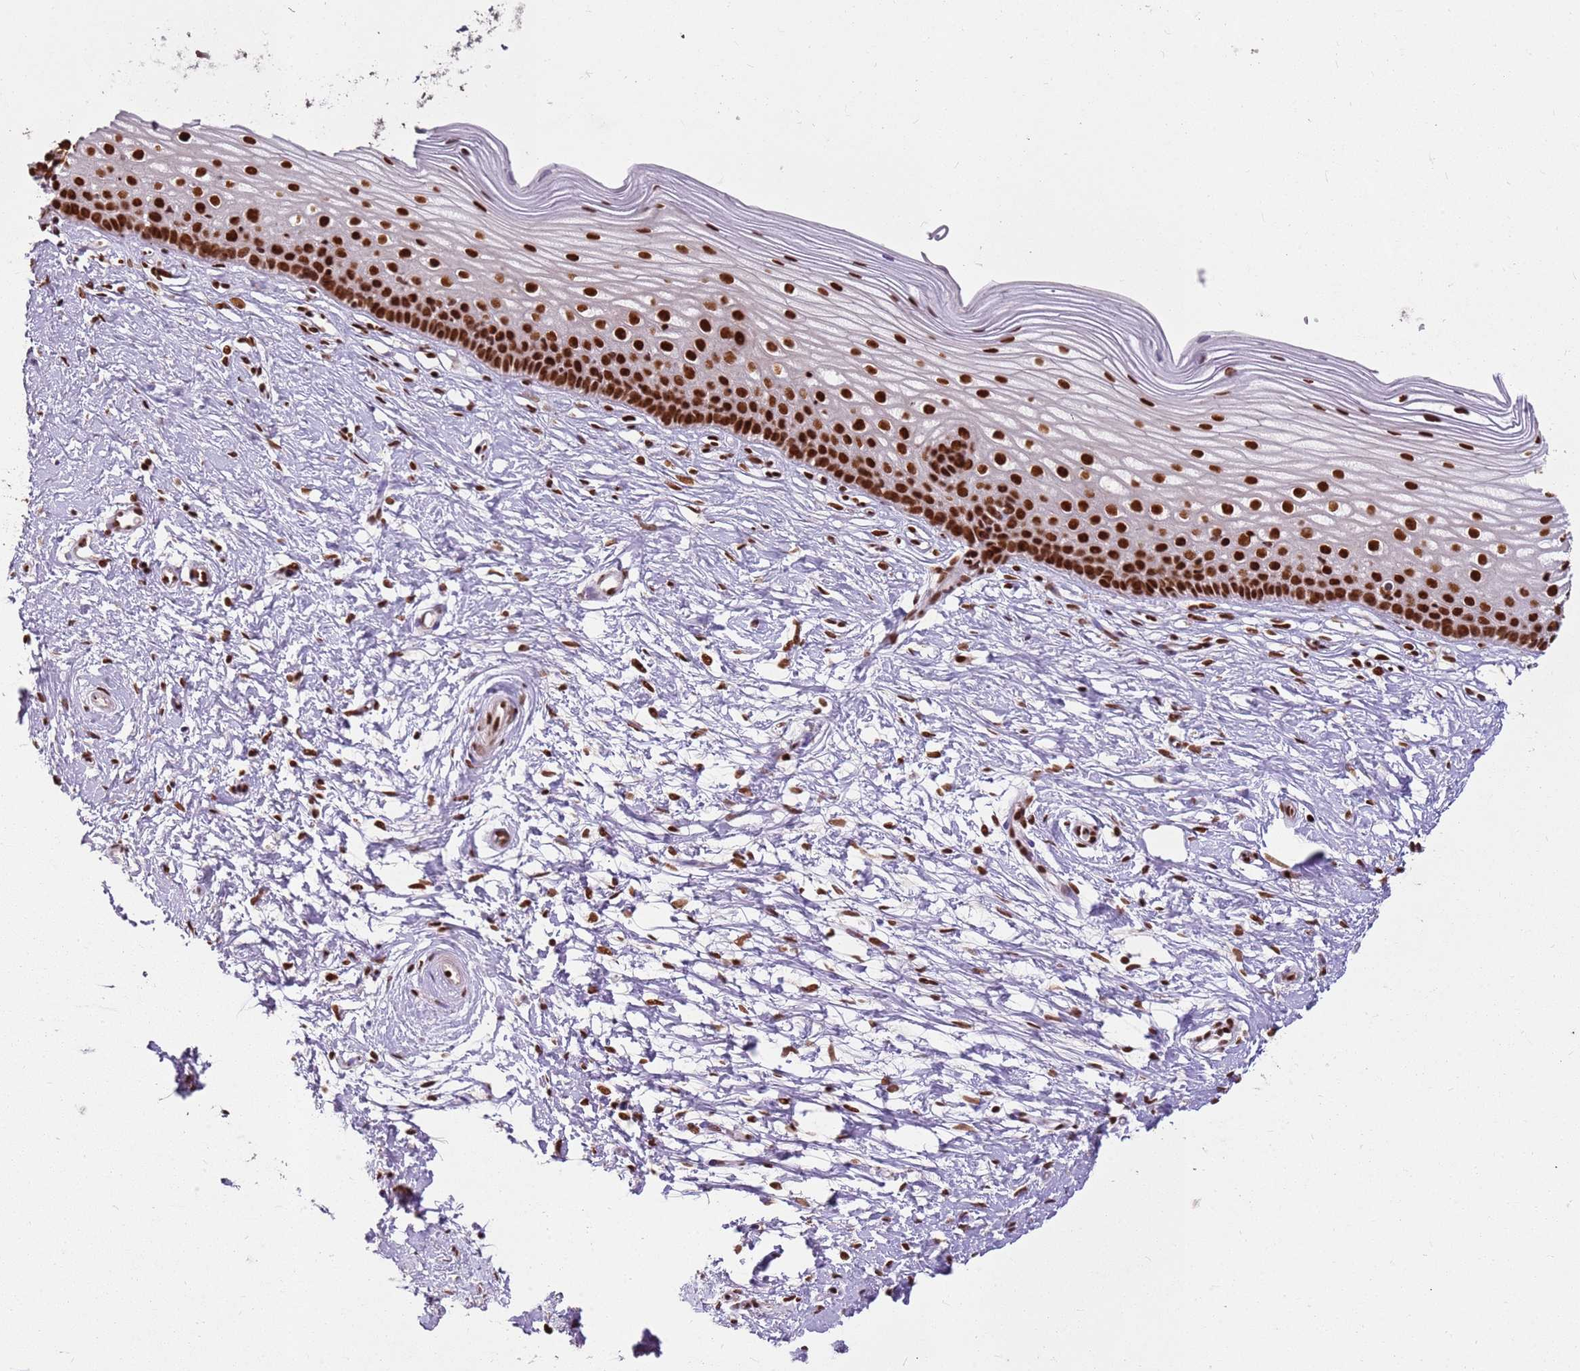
{"staining": {"intensity": "strong", "quantity": ">75%", "location": "nuclear"}, "tissue": "cervix", "cell_type": "Glandular cells", "image_type": "normal", "snomed": [{"axis": "morphology", "description": "Normal tissue, NOS"}, {"axis": "topography", "description": "Cervix"}], "caption": "A high-resolution photomicrograph shows immunohistochemistry (IHC) staining of normal cervix, which displays strong nuclear expression in about >75% of glandular cells.", "gene": "TENT4A", "patient": {"sex": "female", "age": 40}}